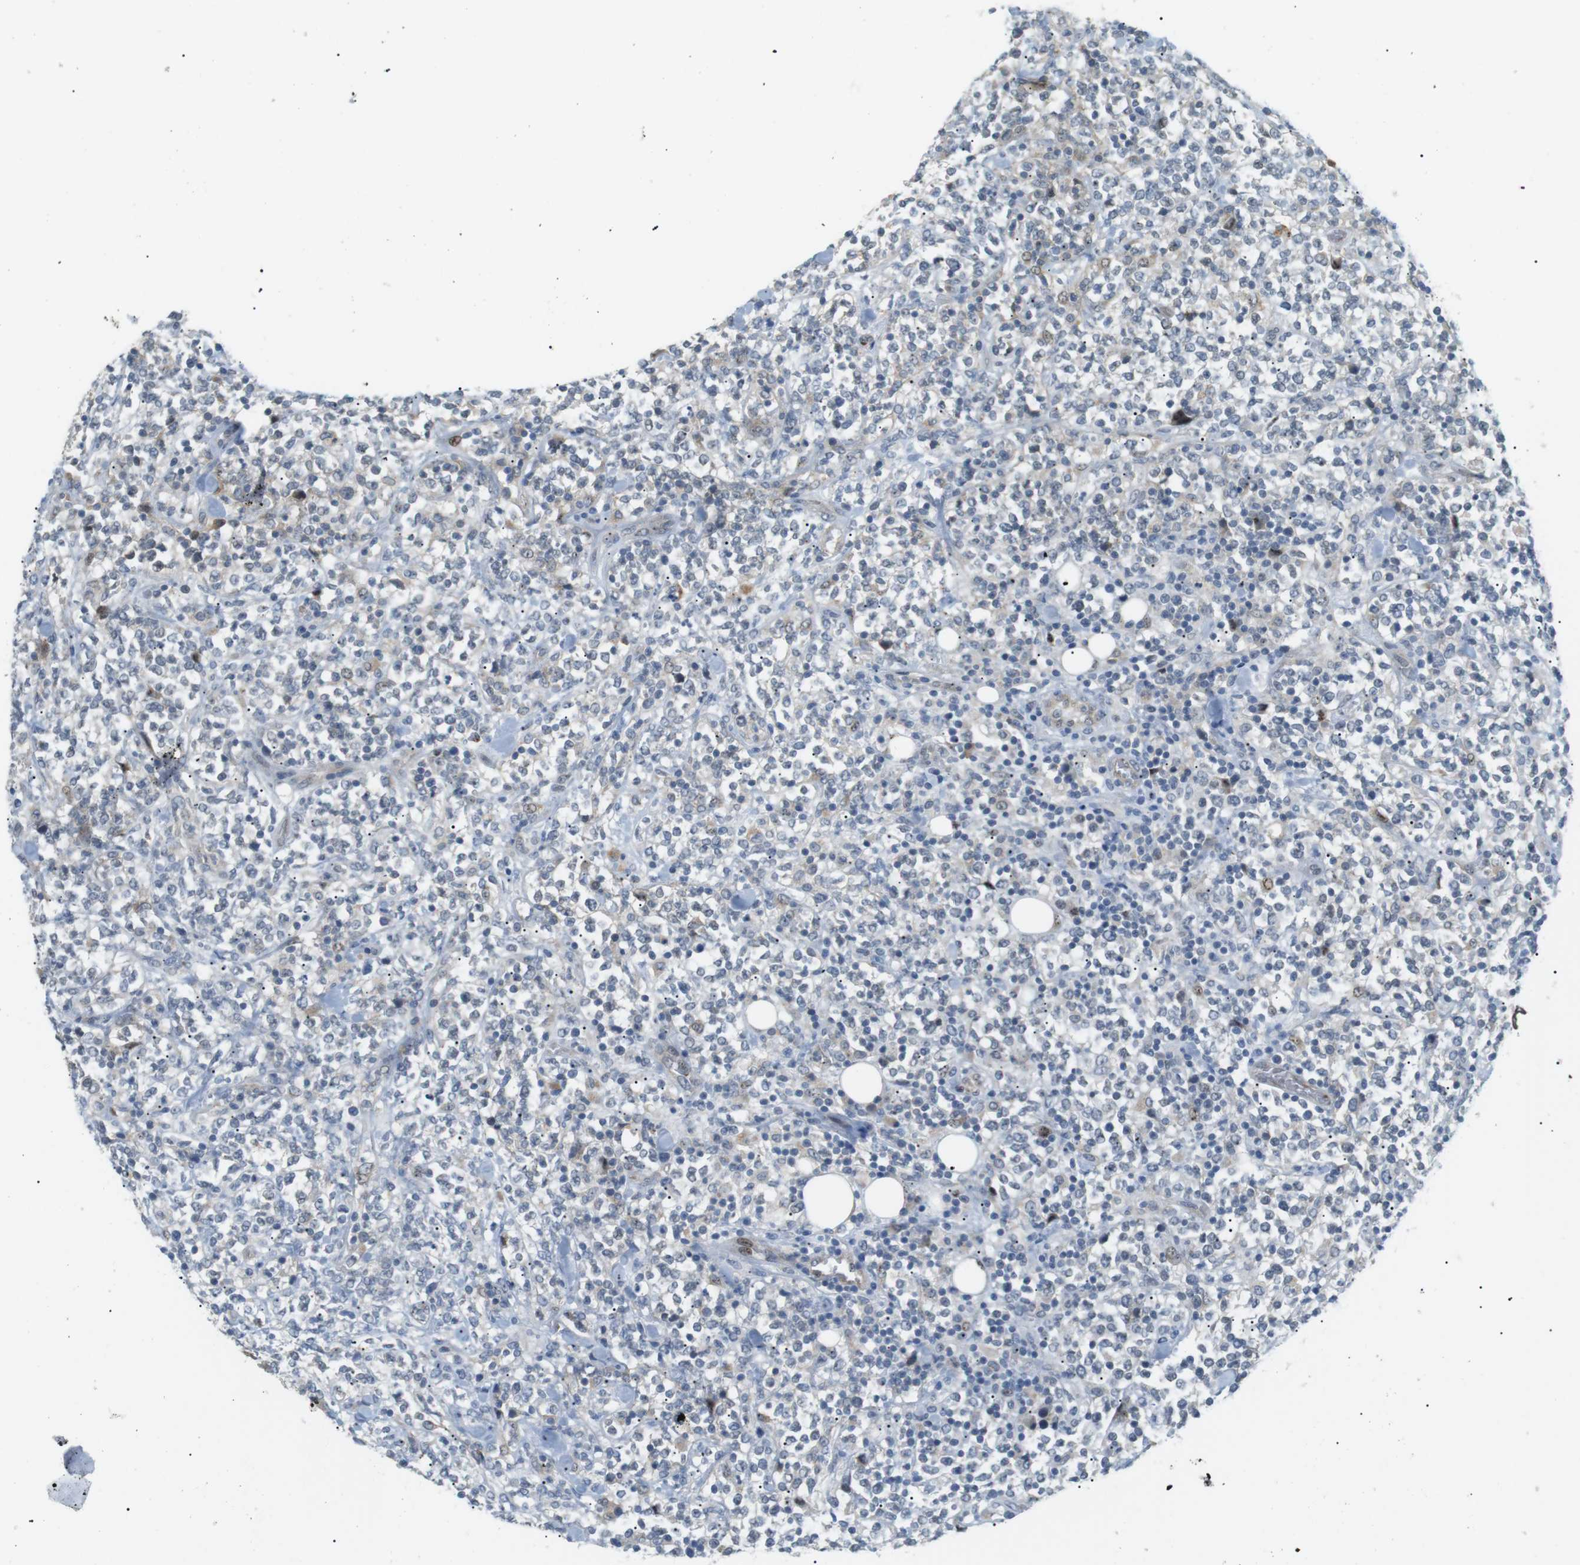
{"staining": {"intensity": "negative", "quantity": "none", "location": "none"}, "tissue": "lymphoma", "cell_type": "Tumor cells", "image_type": "cancer", "snomed": [{"axis": "morphology", "description": "Malignant lymphoma, non-Hodgkin's type, High grade"}, {"axis": "topography", "description": "Soft tissue"}], "caption": "This is a image of IHC staining of high-grade malignant lymphoma, non-Hodgkin's type, which shows no staining in tumor cells.", "gene": "B4GALNT2", "patient": {"sex": "male", "age": 18}}